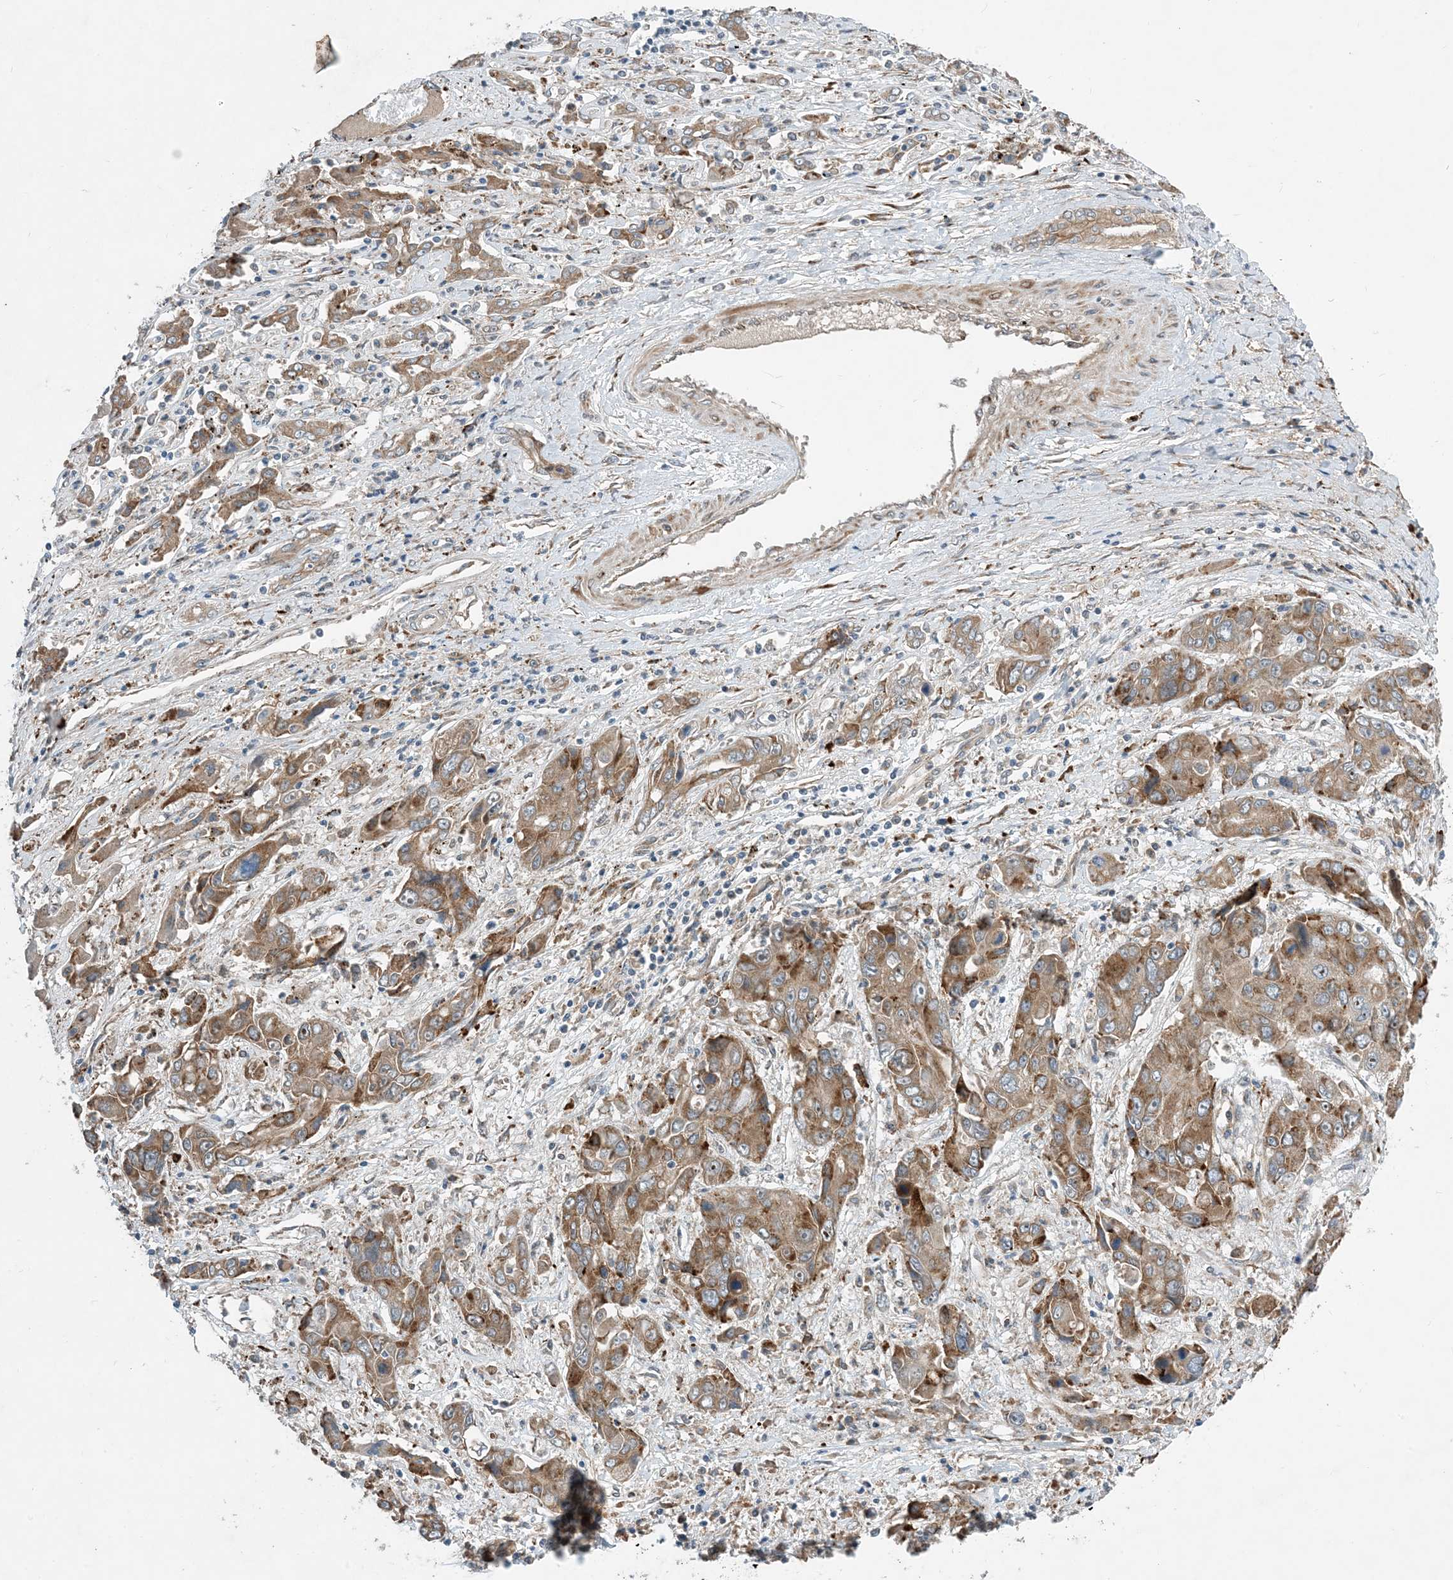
{"staining": {"intensity": "moderate", "quantity": ">75%", "location": "cytoplasmic/membranous"}, "tissue": "liver cancer", "cell_type": "Tumor cells", "image_type": "cancer", "snomed": [{"axis": "morphology", "description": "Cholangiocarcinoma"}, {"axis": "topography", "description": "Liver"}], "caption": "Tumor cells show medium levels of moderate cytoplasmic/membranous expression in approximately >75% of cells in human cholangiocarcinoma (liver).", "gene": "PHOSPHO2", "patient": {"sex": "male", "age": 67}}